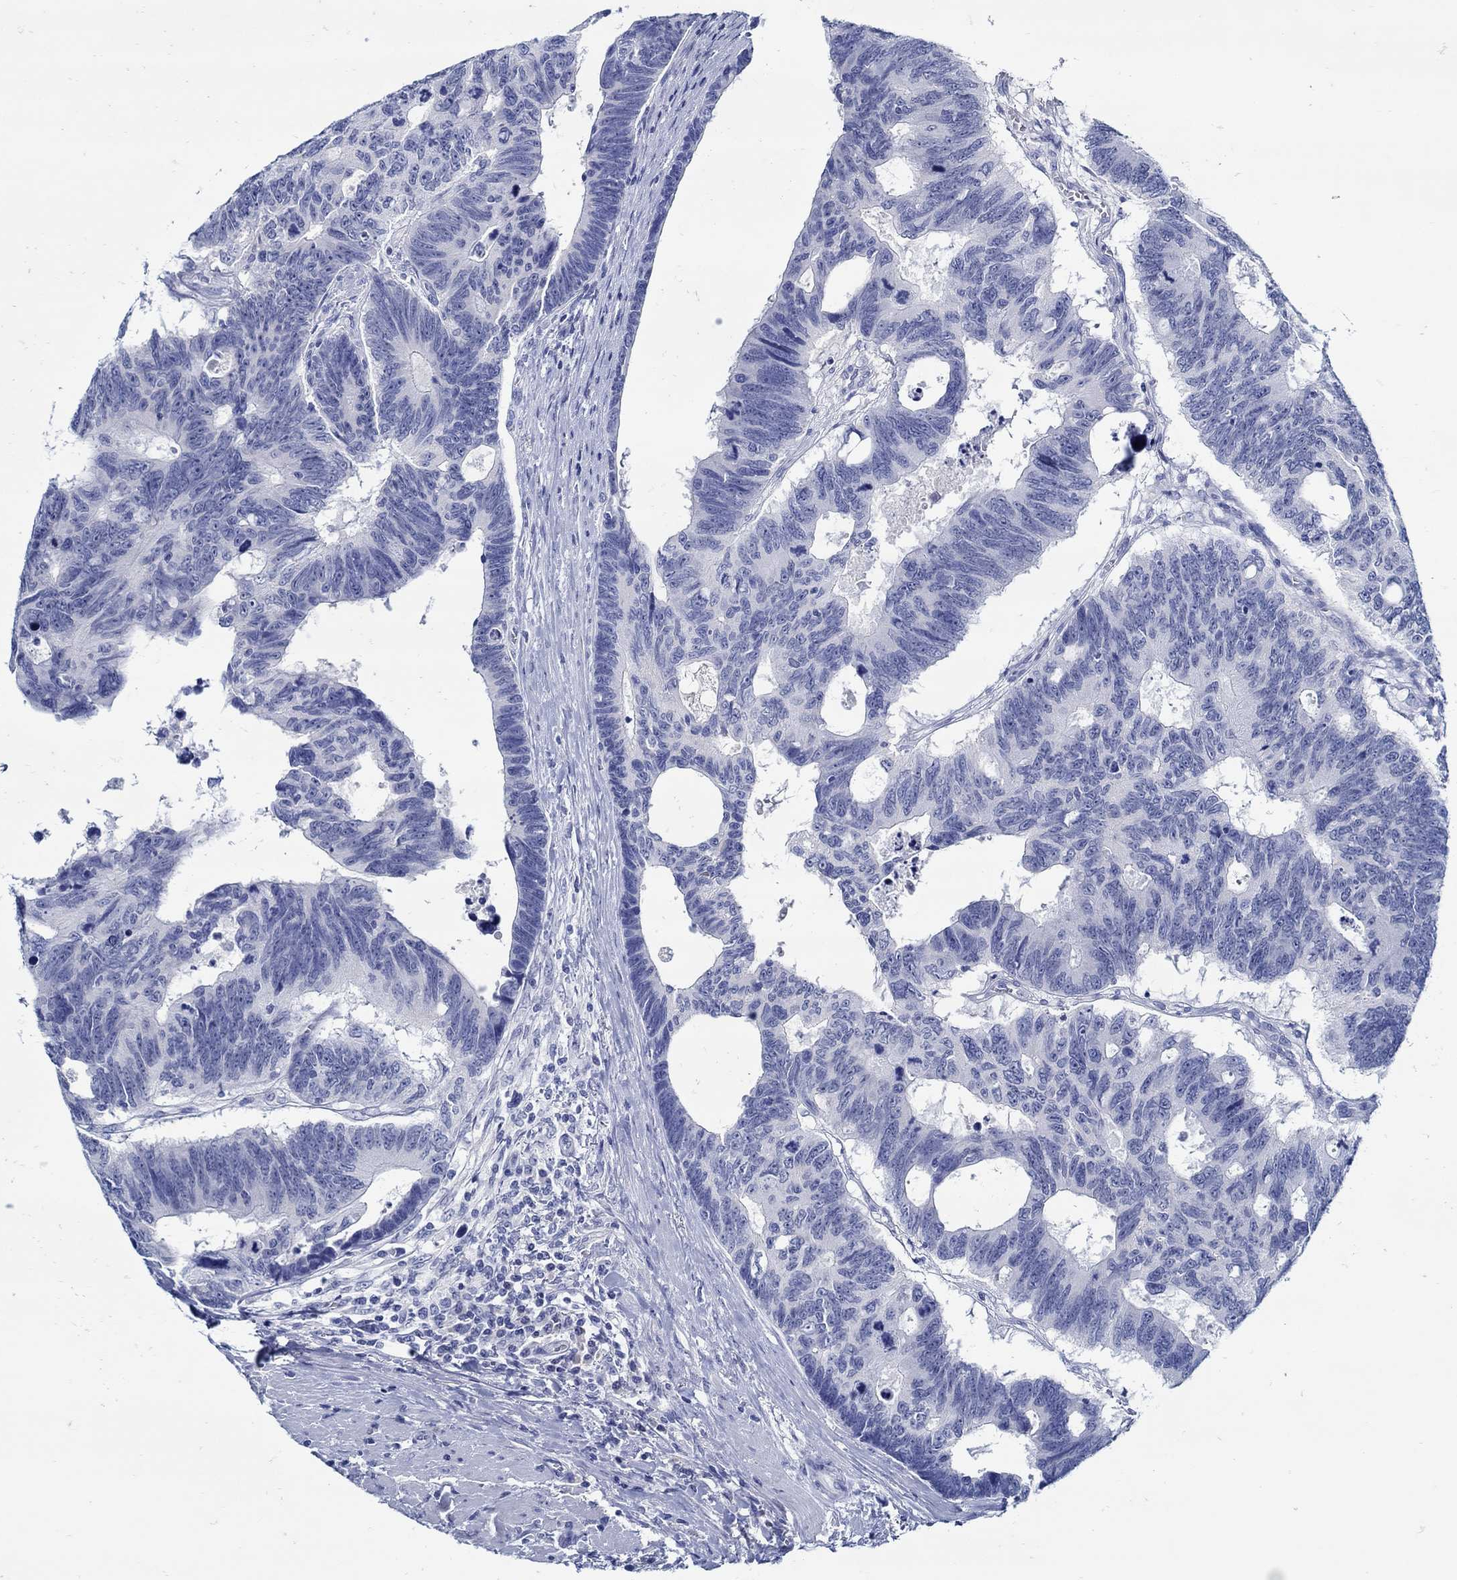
{"staining": {"intensity": "negative", "quantity": "none", "location": "none"}, "tissue": "colorectal cancer", "cell_type": "Tumor cells", "image_type": "cancer", "snomed": [{"axis": "morphology", "description": "Adenocarcinoma, NOS"}, {"axis": "topography", "description": "Colon"}], "caption": "Immunohistochemical staining of colorectal cancer shows no significant staining in tumor cells. (DAB immunohistochemistry with hematoxylin counter stain).", "gene": "PAX9", "patient": {"sex": "female", "age": 77}}